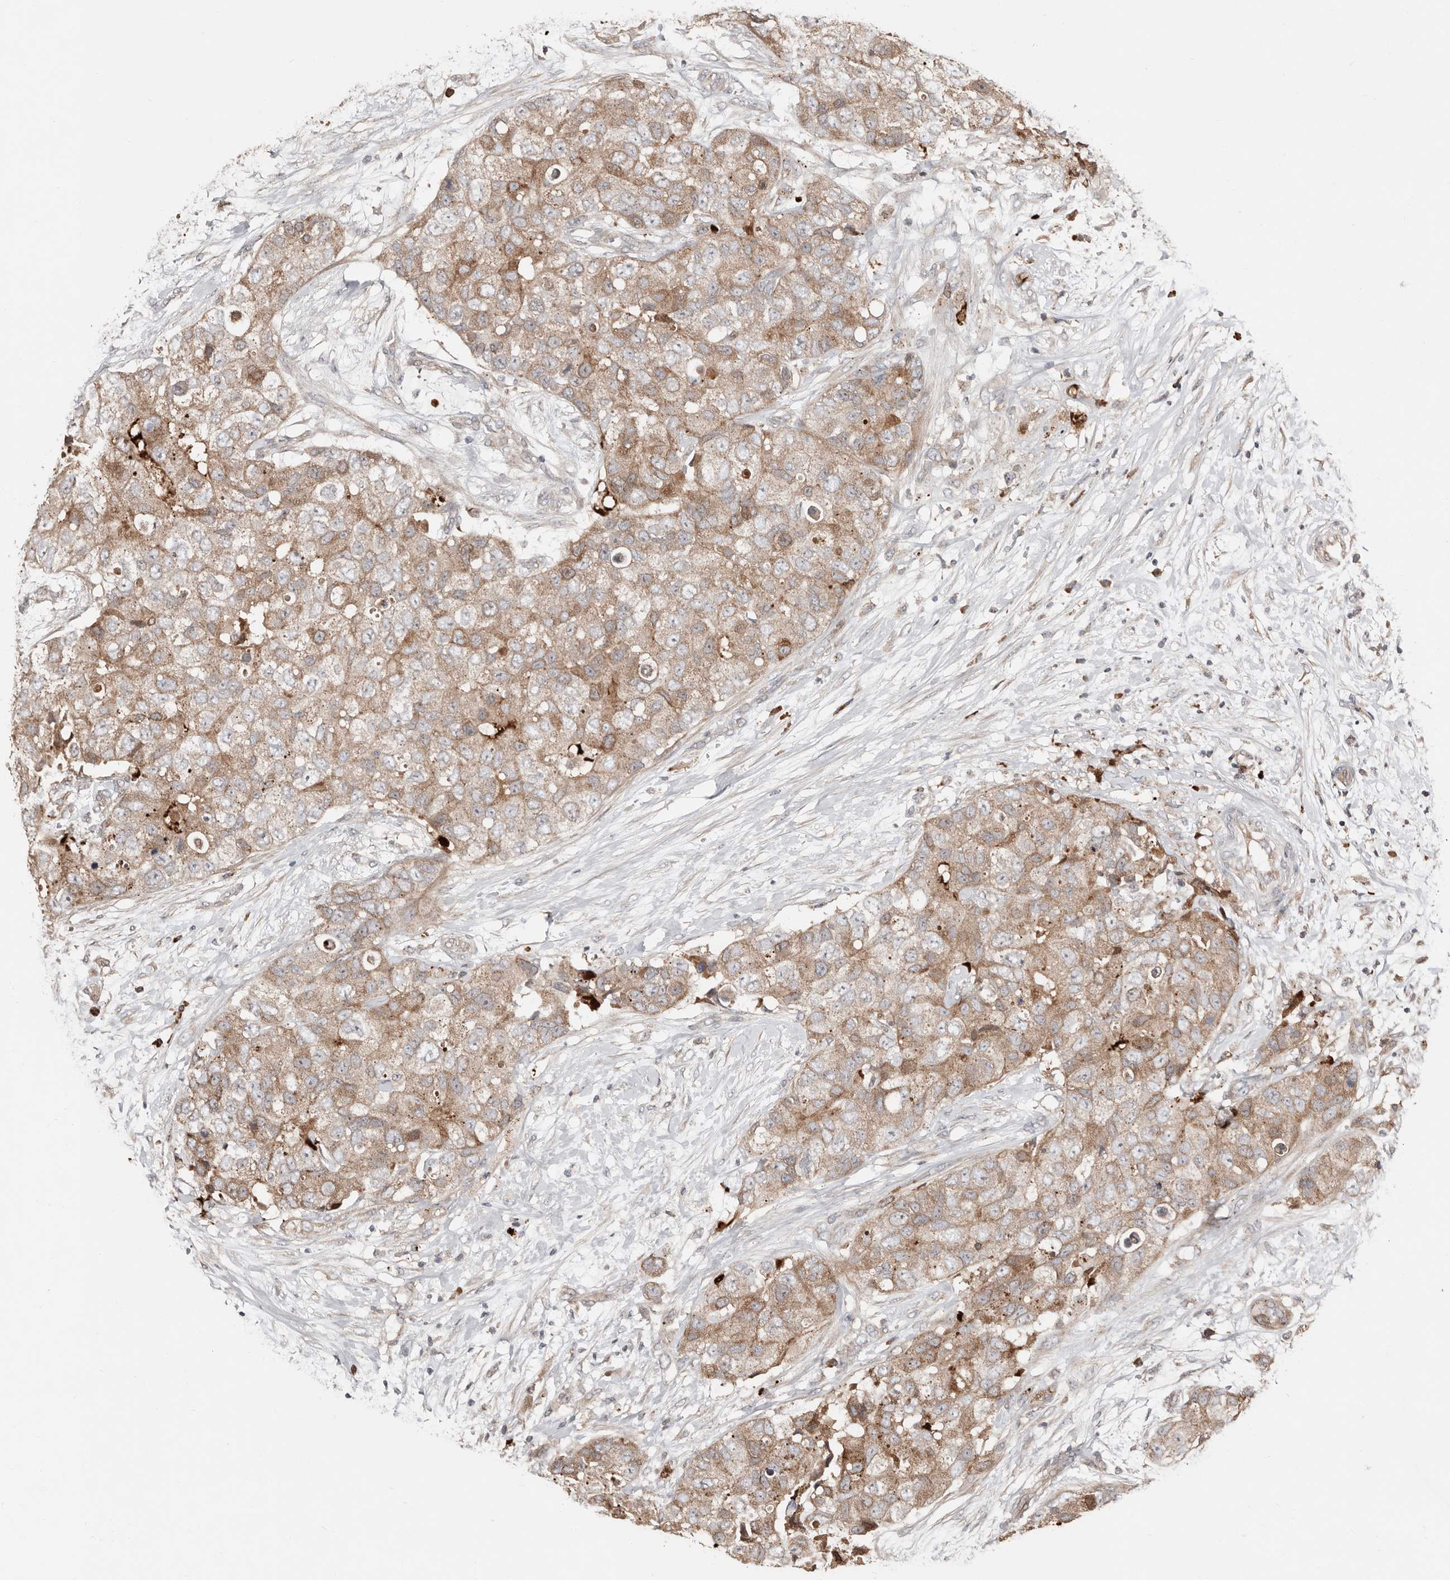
{"staining": {"intensity": "moderate", "quantity": ">75%", "location": "cytoplasmic/membranous"}, "tissue": "breast cancer", "cell_type": "Tumor cells", "image_type": "cancer", "snomed": [{"axis": "morphology", "description": "Duct carcinoma"}, {"axis": "topography", "description": "Breast"}], "caption": "Breast intraductal carcinoma stained with a protein marker shows moderate staining in tumor cells.", "gene": "SMYD4", "patient": {"sex": "female", "age": 62}}